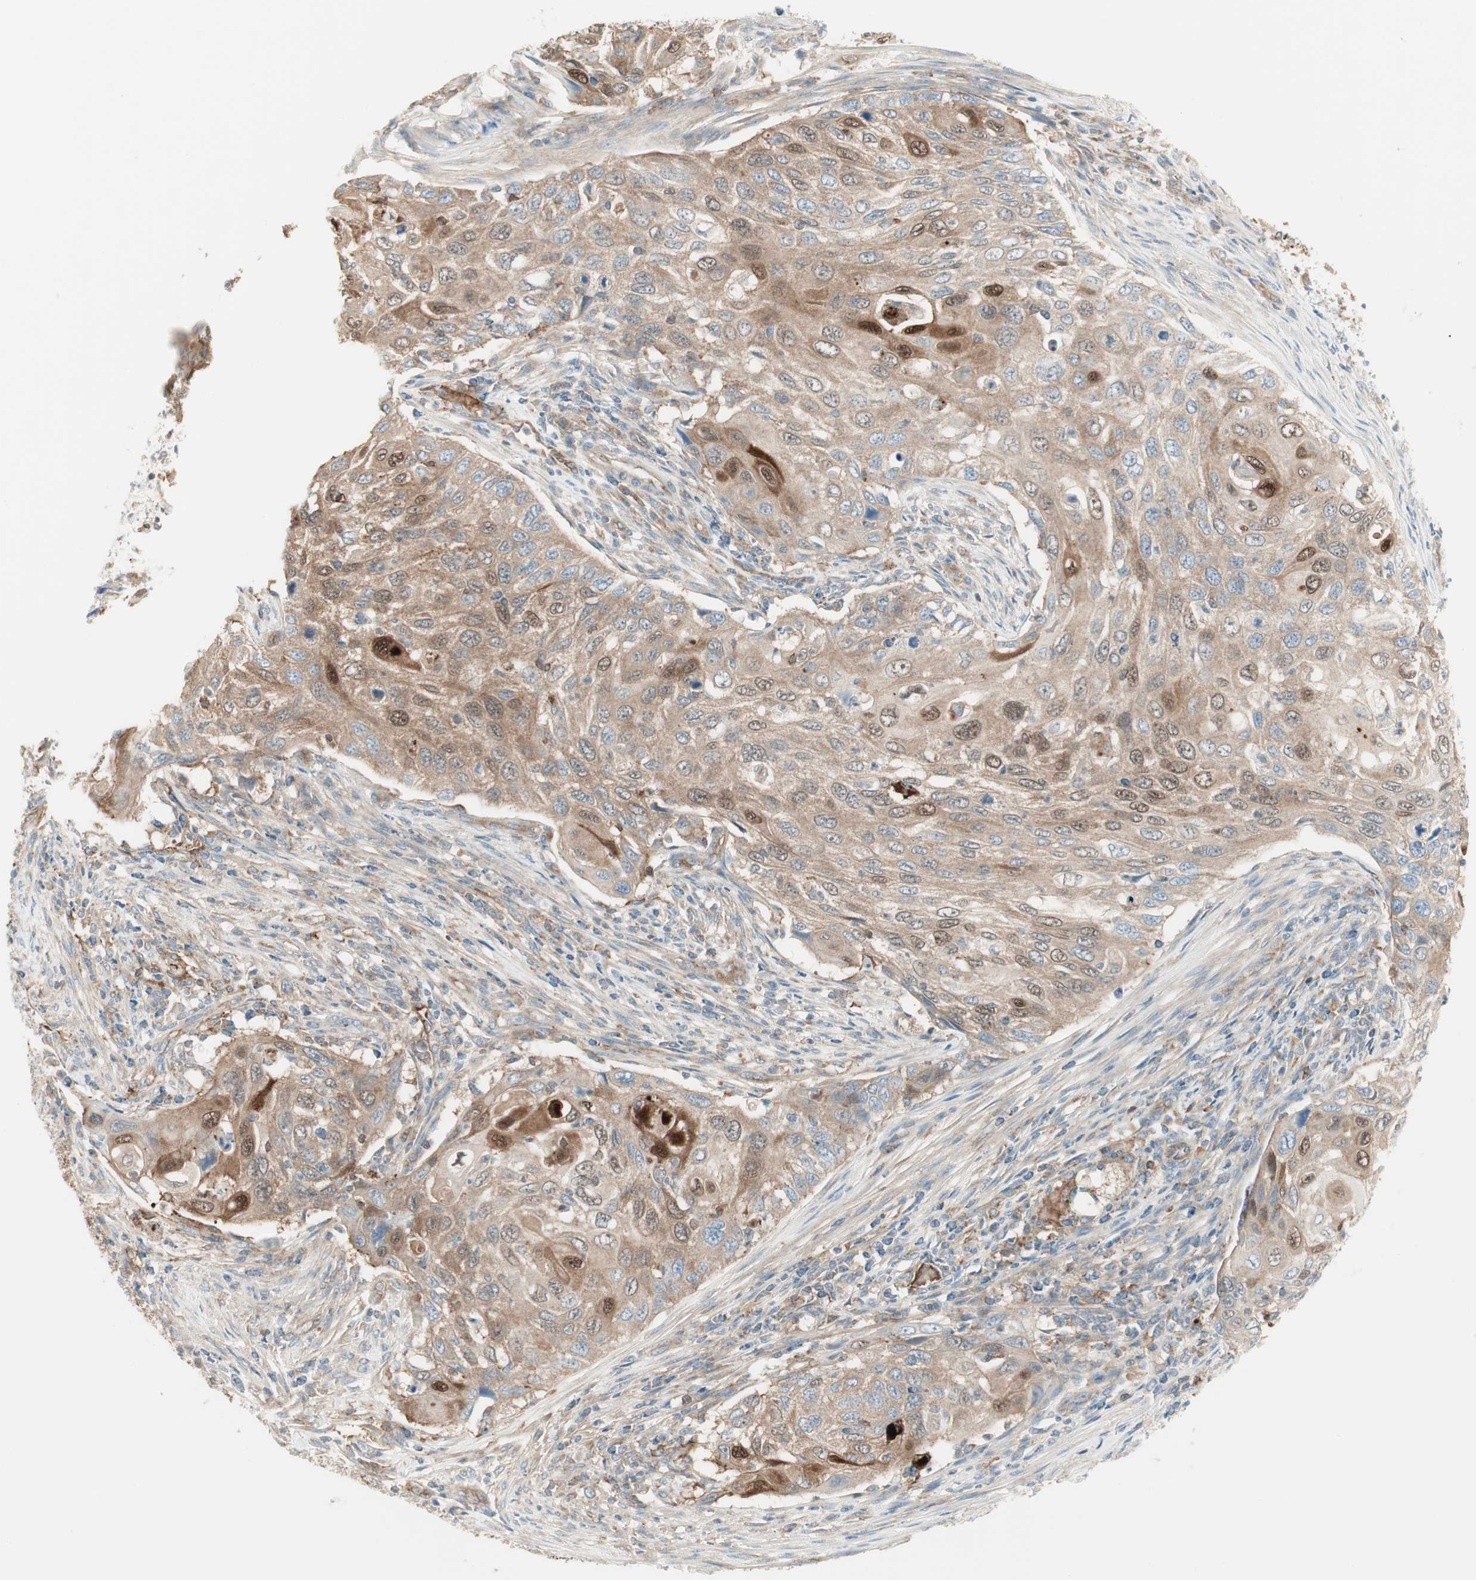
{"staining": {"intensity": "moderate", "quantity": ">75%", "location": "cytoplasmic/membranous"}, "tissue": "cervical cancer", "cell_type": "Tumor cells", "image_type": "cancer", "snomed": [{"axis": "morphology", "description": "Squamous cell carcinoma, NOS"}, {"axis": "topography", "description": "Cervix"}], "caption": "A brown stain labels moderate cytoplasmic/membranous positivity of a protein in cervical squamous cell carcinoma tumor cells. The staining was performed using DAB (3,3'-diaminobenzidine) to visualize the protein expression in brown, while the nuclei were stained in blue with hematoxylin (Magnification: 20x).", "gene": "AGFG1", "patient": {"sex": "female", "age": 70}}